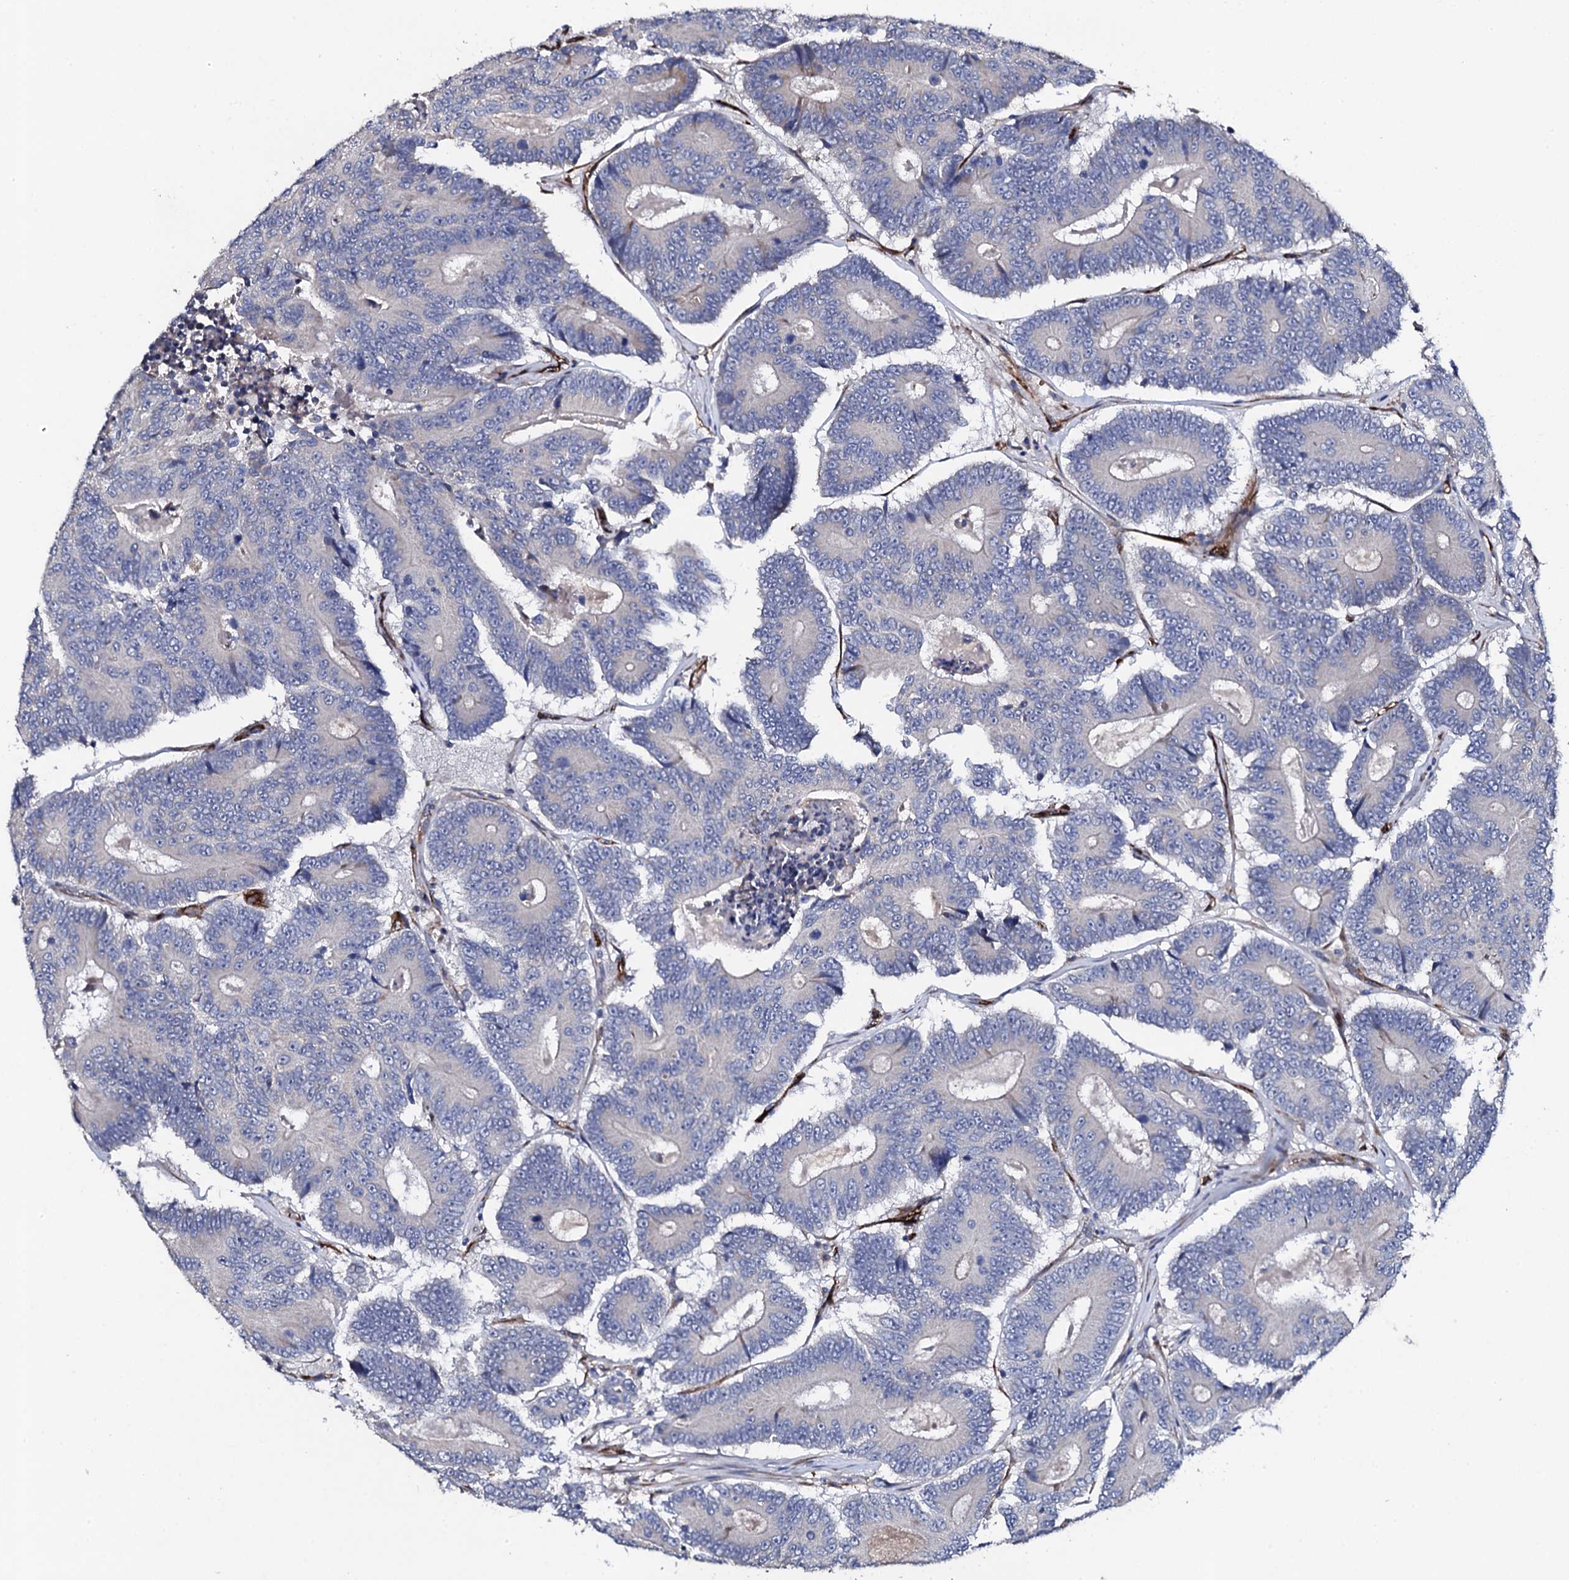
{"staining": {"intensity": "negative", "quantity": "none", "location": "none"}, "tissue": "colorectal cancer", "cell_type": "Tumor cells", "image_type": "cancer", "snomed": [{"axis": "morphology", "description": "Adenocarcinoma, NOS"}, {"axis": "topography", "description": "Colon"}], "caption": "Image shows no protein staining in tumor cells of colorectal cancer tissue. (Stains: DAB immunohistochemistry with hematoxylin counter stain, Microscopy: brightfield microscopy at high magnification).", "gene": "DBX1", "patient": {"sex": "male", "age": 83}}